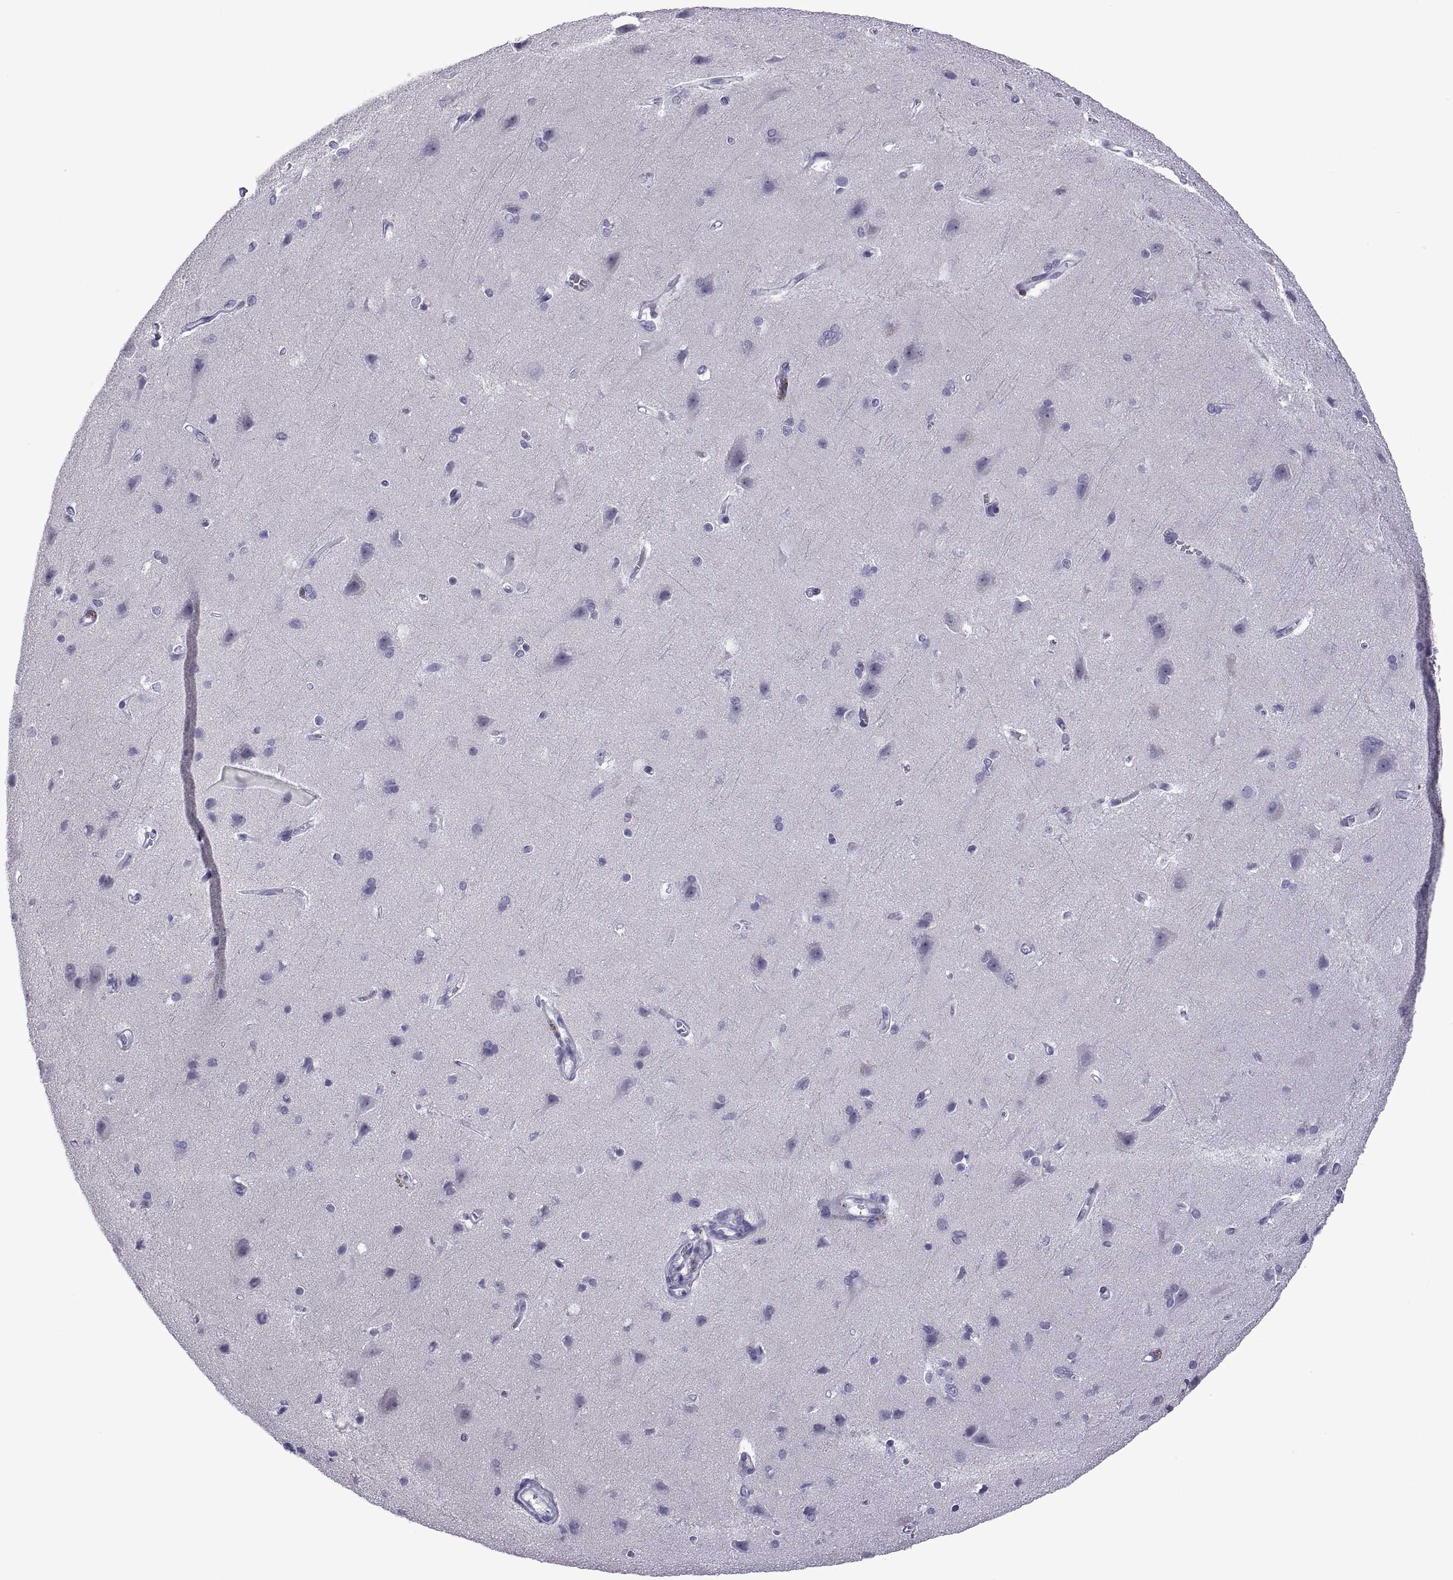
{"staining": {"intensity": "negative", "quantity": "none", "location": "none"}, "tissue": "cerebral cortex", "cell_type": "Endothelial cells", "image_type": "normal", "snomed": [{"axis": "morphology", "description": "Normal tissue, NOS"}, {"axis": "topography", "description": "Cerebral cortex"}], "caption": "Immunohistochemistry of normal human cerebral cortex displays no expression in endothelial cells.", "gene": "C3orf22", "patient": {"sex": "male", "age": 37}}